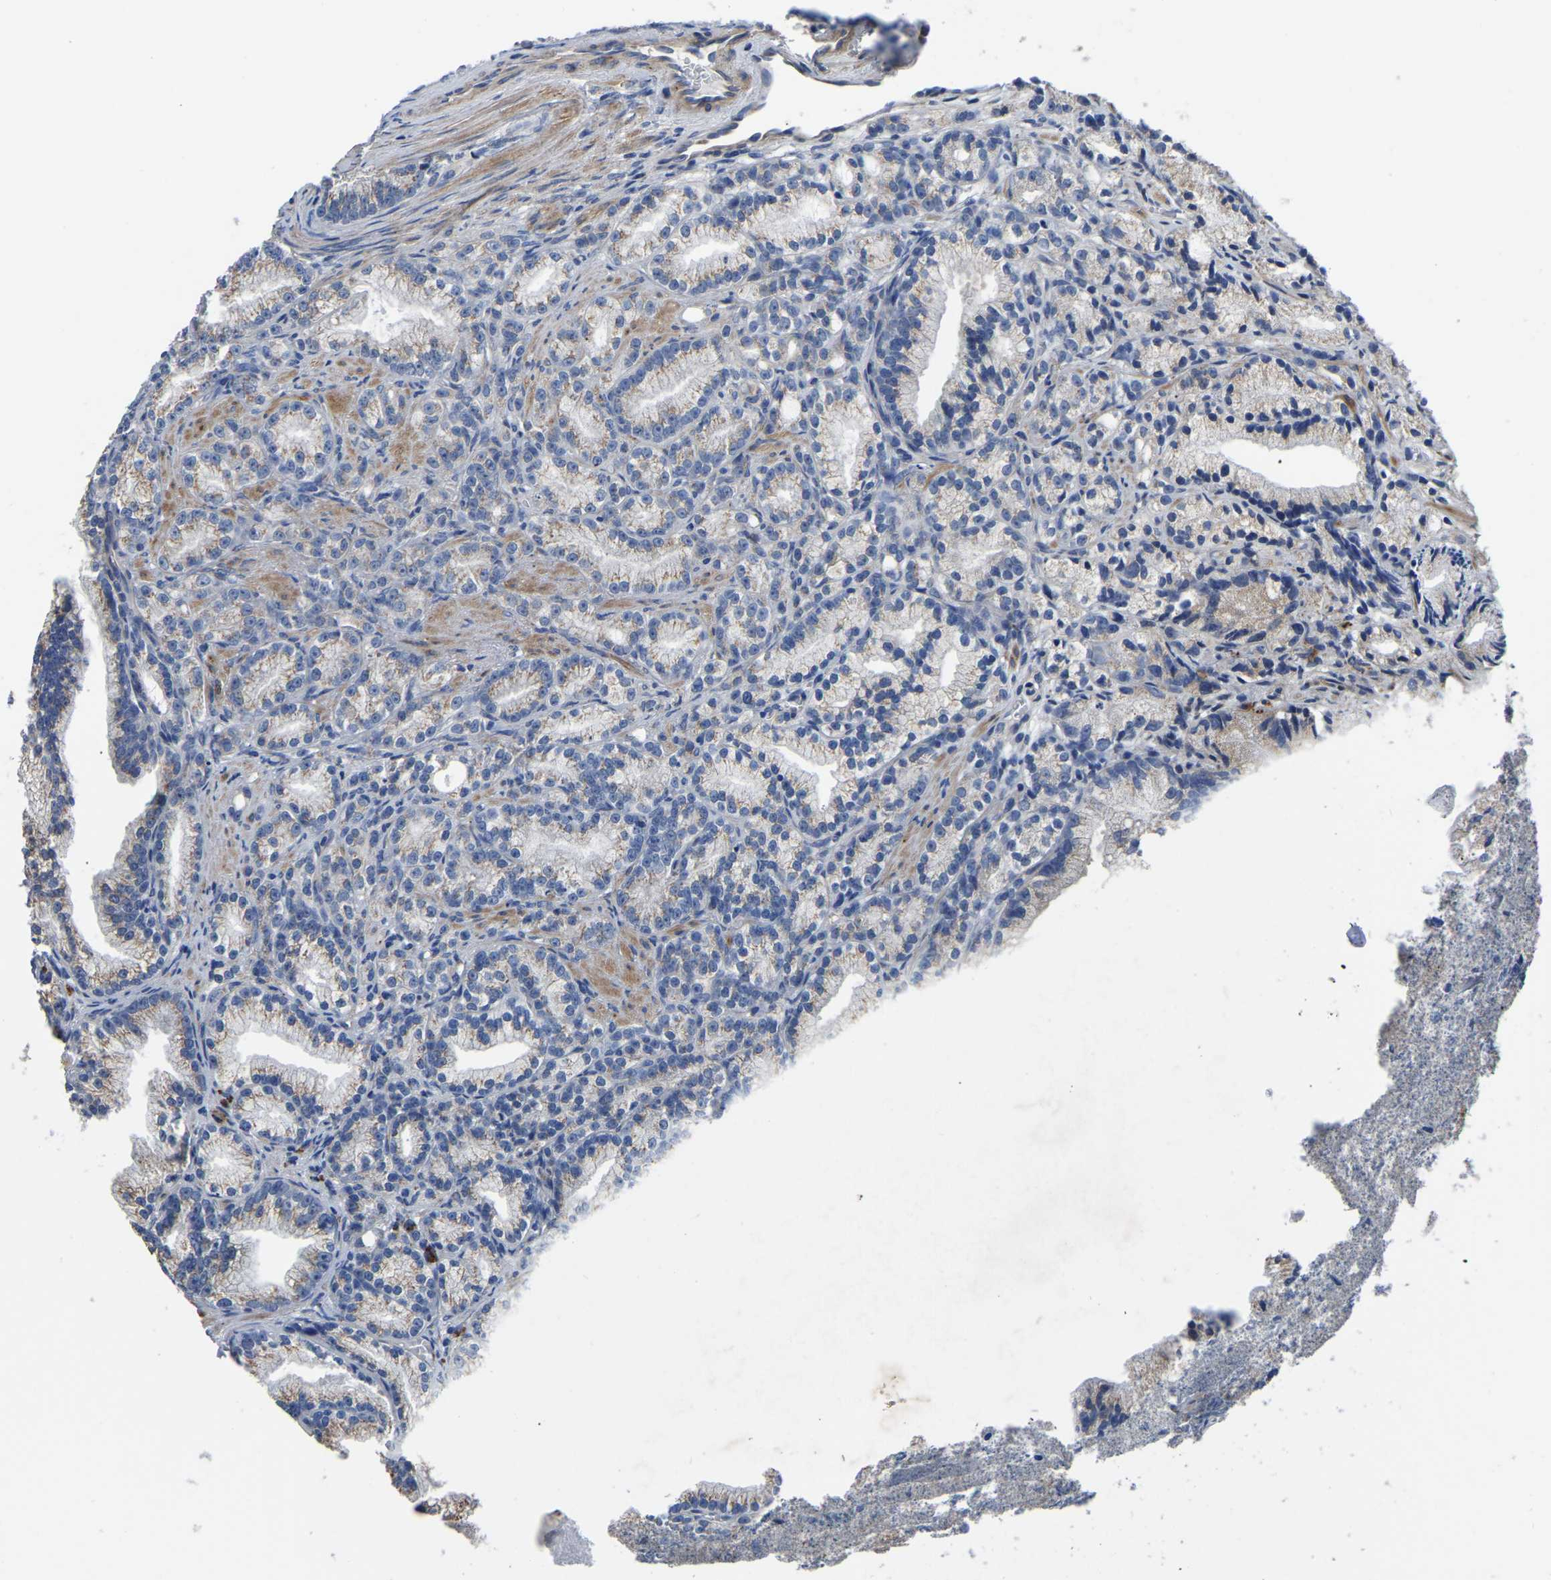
{"staining": {"intensity": "weak", "quantity": "25%-75%", "location": "cytoplasmic/membranous"}, "tissue": "prostate cancer", "cell_type": "Tumor cells", "image_type": "cancer", "snomed": [{"axis": "morphology", "description": "Adenocarcinoma, Low grade"}, {"axis": "topography", "description": "Prostate"}], "caption": "IHC (DAB (3,3'-diaminobenzidine)) staining of low-grade adenocarcinoma (prostate) reveals weak cytoplasmic/membranous protein positivity in approximately 25%-75% of tumor cells. (Brightfield microscopy of DAB IHC at high magnification).", "gene": "PDLIM7", "patient": {"sex": "male", "age": 89}}